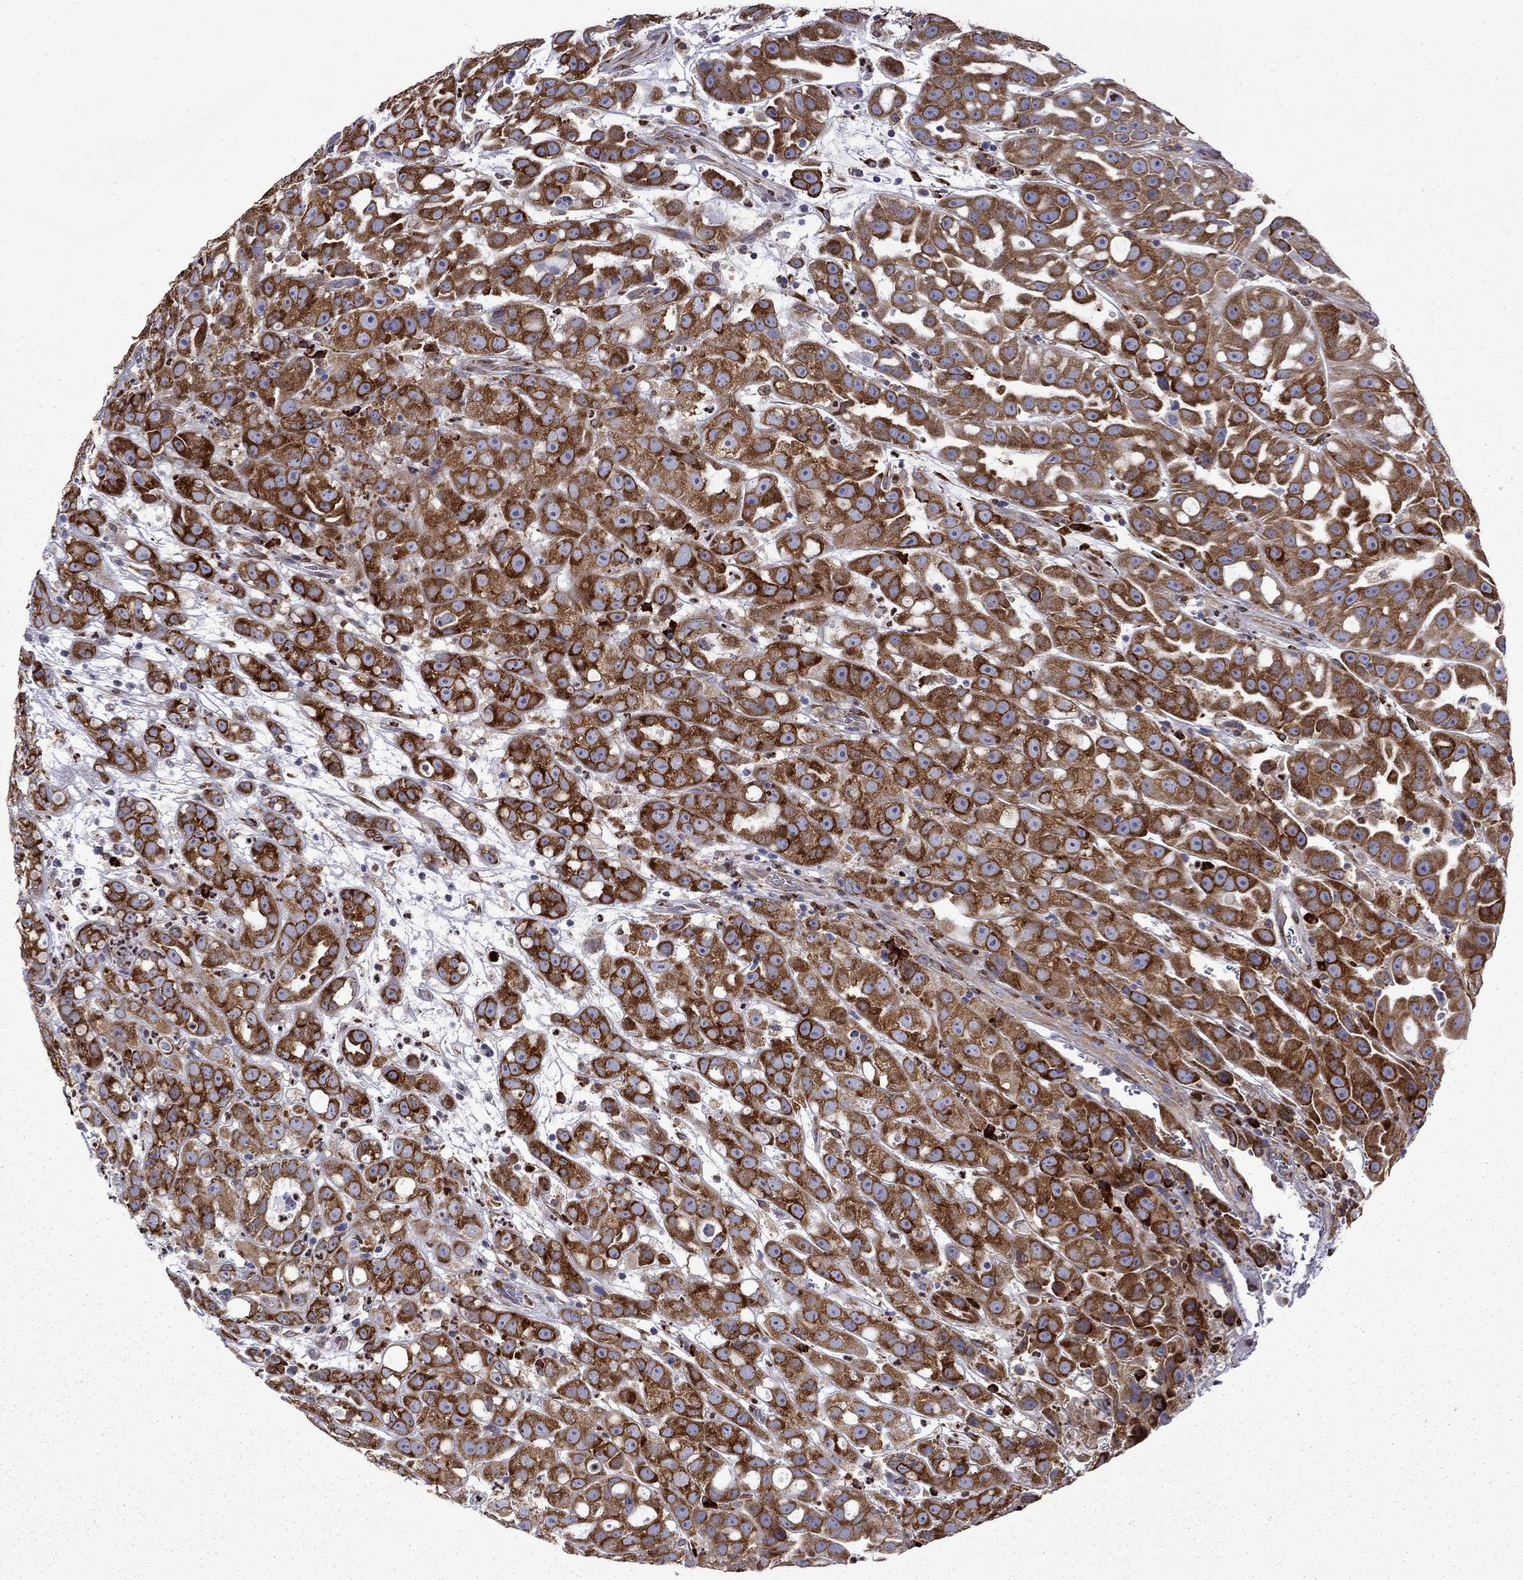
{"staining": {"intensity": "strong", "quantity": ">75%", "location": "cytoplasmic/membranous"}, "tissue": "urothelial cancer", "cell_type": "Tumor cells", "image_type": "cancer", "snomed": [{"axis": "morphology", "description": "Urothelial carcinoma, High grade"}, {"axis": "topography", "description": "Urinary bladder"}], "caption": "Immunohistochemical staining of human urothelial cancer shows strong cytoplasmic/membranous protein expression in about >75% of tumor cells. Nuclei are stained in blue.", "gene": "PABPC4", "patient": {"sex": "female", "age": 41}}